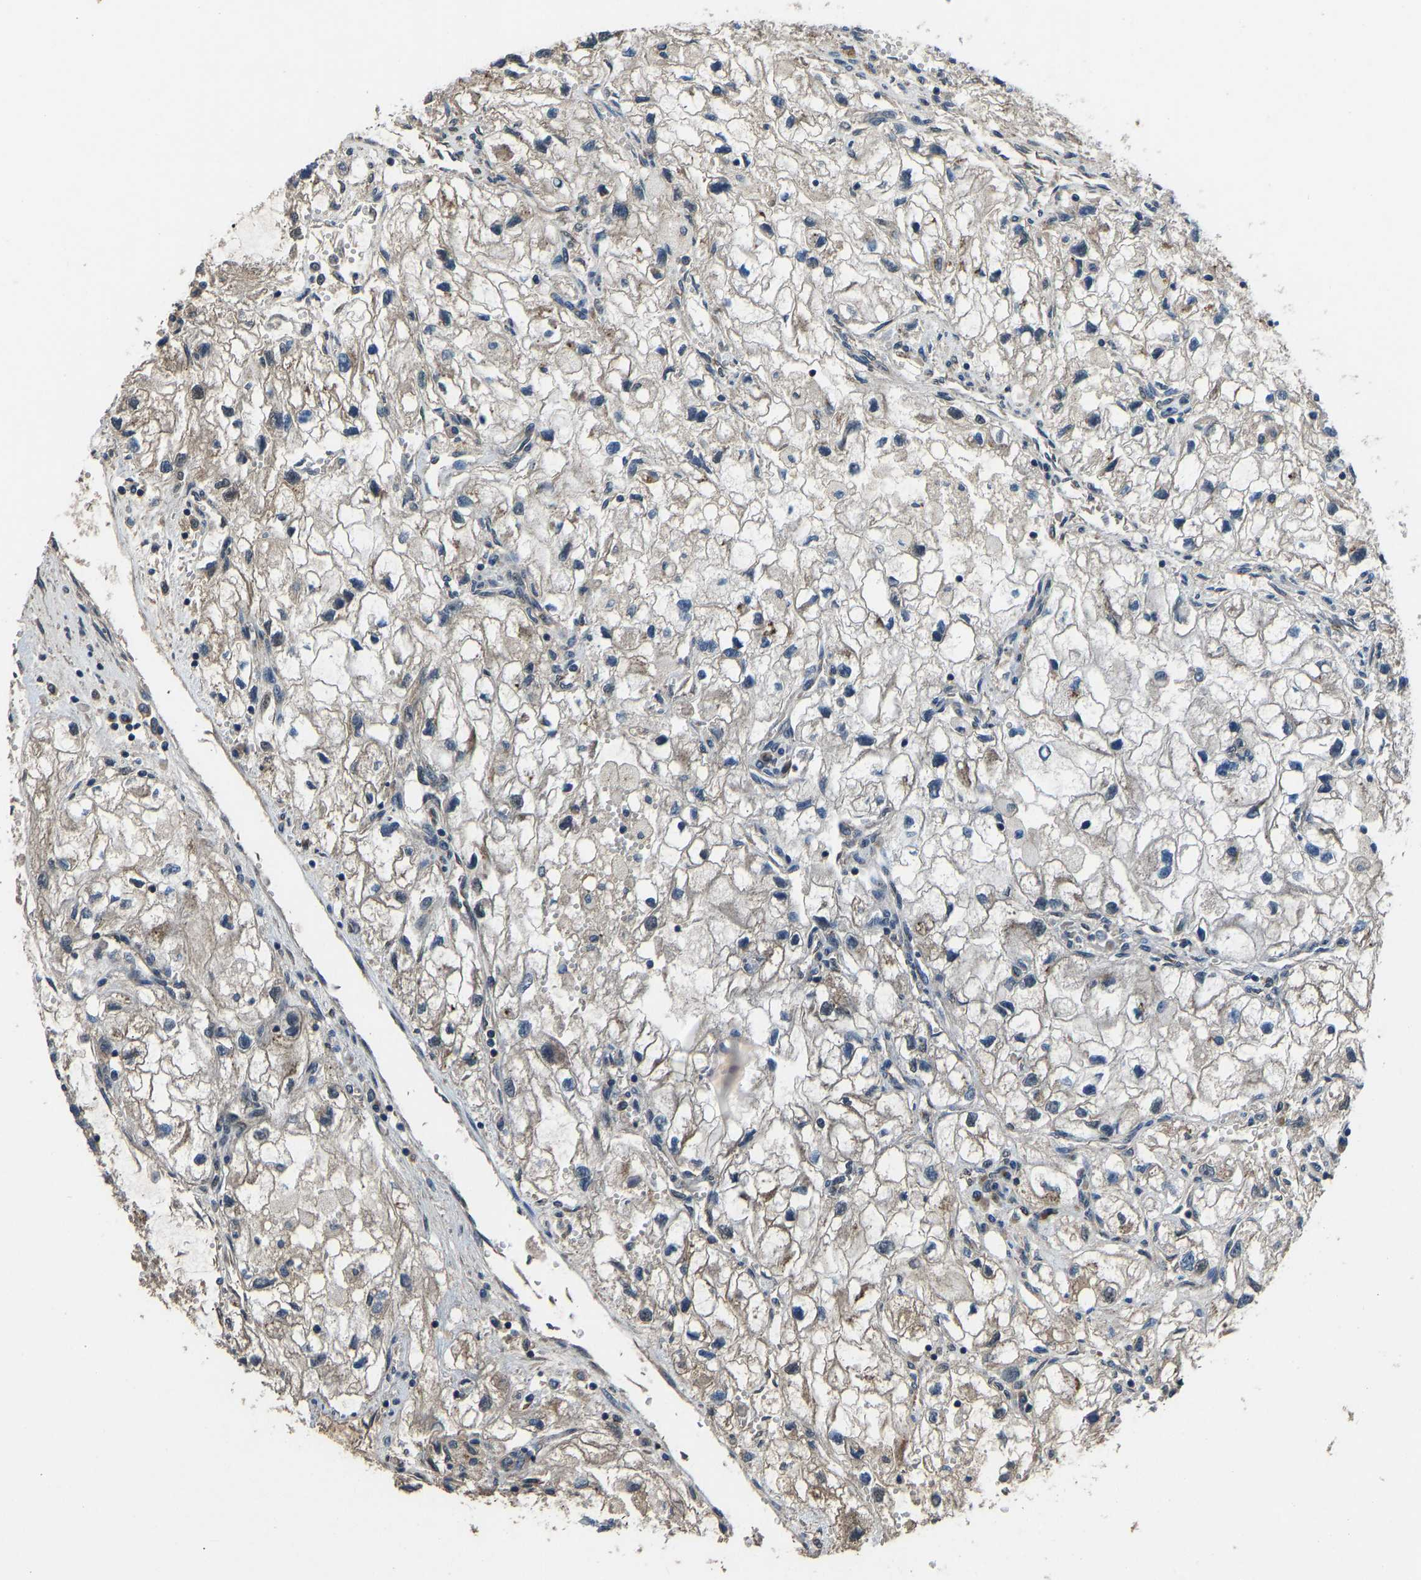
{"staining": {"intensity": "weak", "quantity": "<25%", "location": "cytoplasmic/membranous"}, "tissue": "renal cancer", "cell_type": "Tumor cells", "image_type": "cancer", "snomed": [{"axis": "morphology", "description": "Adenocarcinoma, NOS"}, {"axis": "topography", "description": "Kidney"}], "caption": "Immunohistochemistry photomicrograph of human renal cancer (adenocarcinoma) stained for a protein (brown), which displays no expression in tumor cells. Brightfield microscopy of immunohistochemistry stained with DAB (brown) and hematoxylin (blue), captured at high magnification.", "gene": "TOX4", "patient": {"sex": "female", "age": 70}}